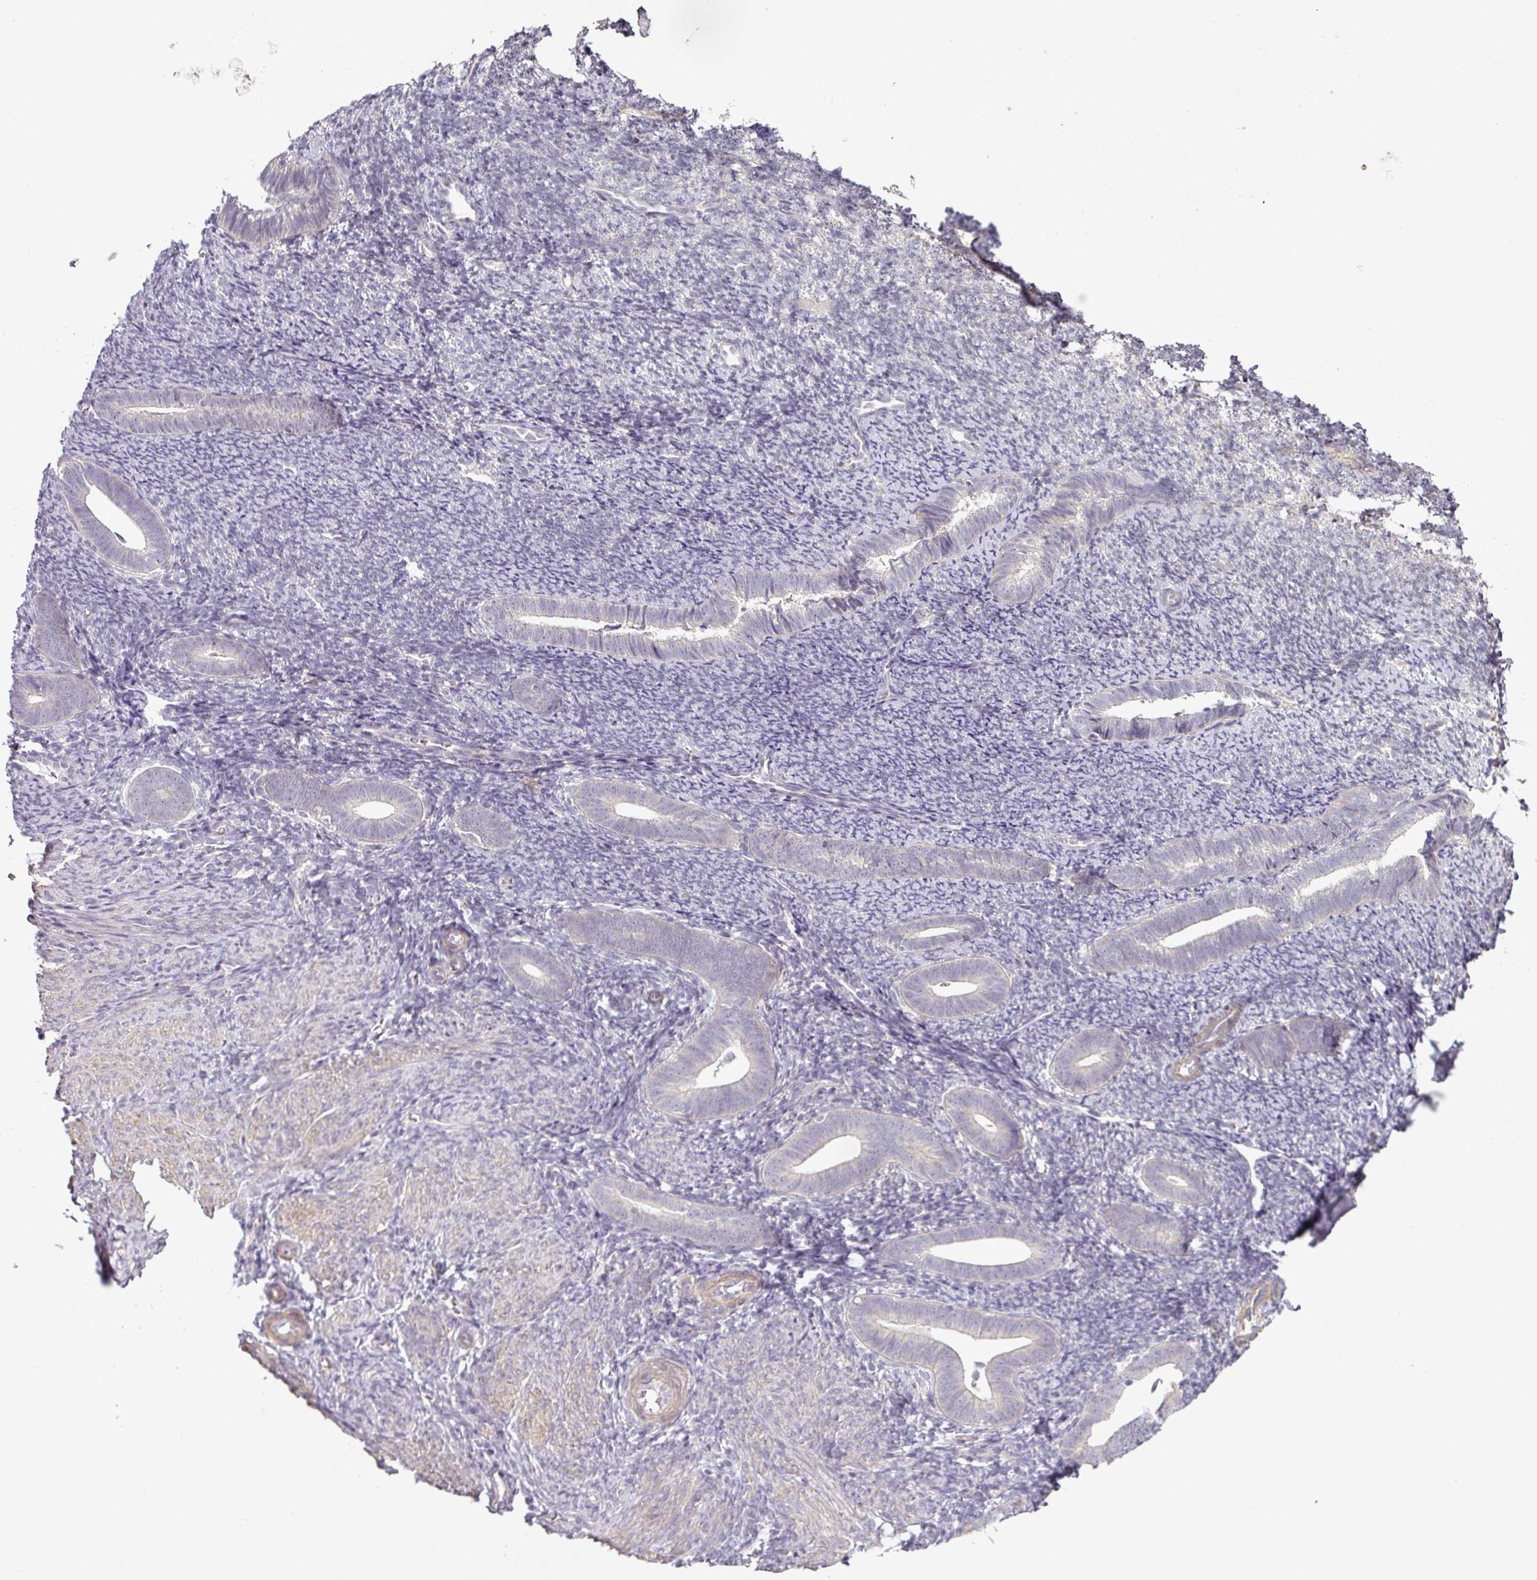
{"staining": {"intensity": "negative", "quantity": "none", "location": "none"}, "tissue": "endometrium", "cell_type": "Cells in endometrial stroma", "image_type": "normal", "snomed": [{"axis": "morphology", "description": "Normal tissue, NOS"}, {"axis": "topography", "description": "Endometrium"}], "caption": "The histopathology image displays no staining of cells in endometrial stroma in normal endometrium.", "gene": "OR52D1", "patient": {"sex": "female", "age": 39}}